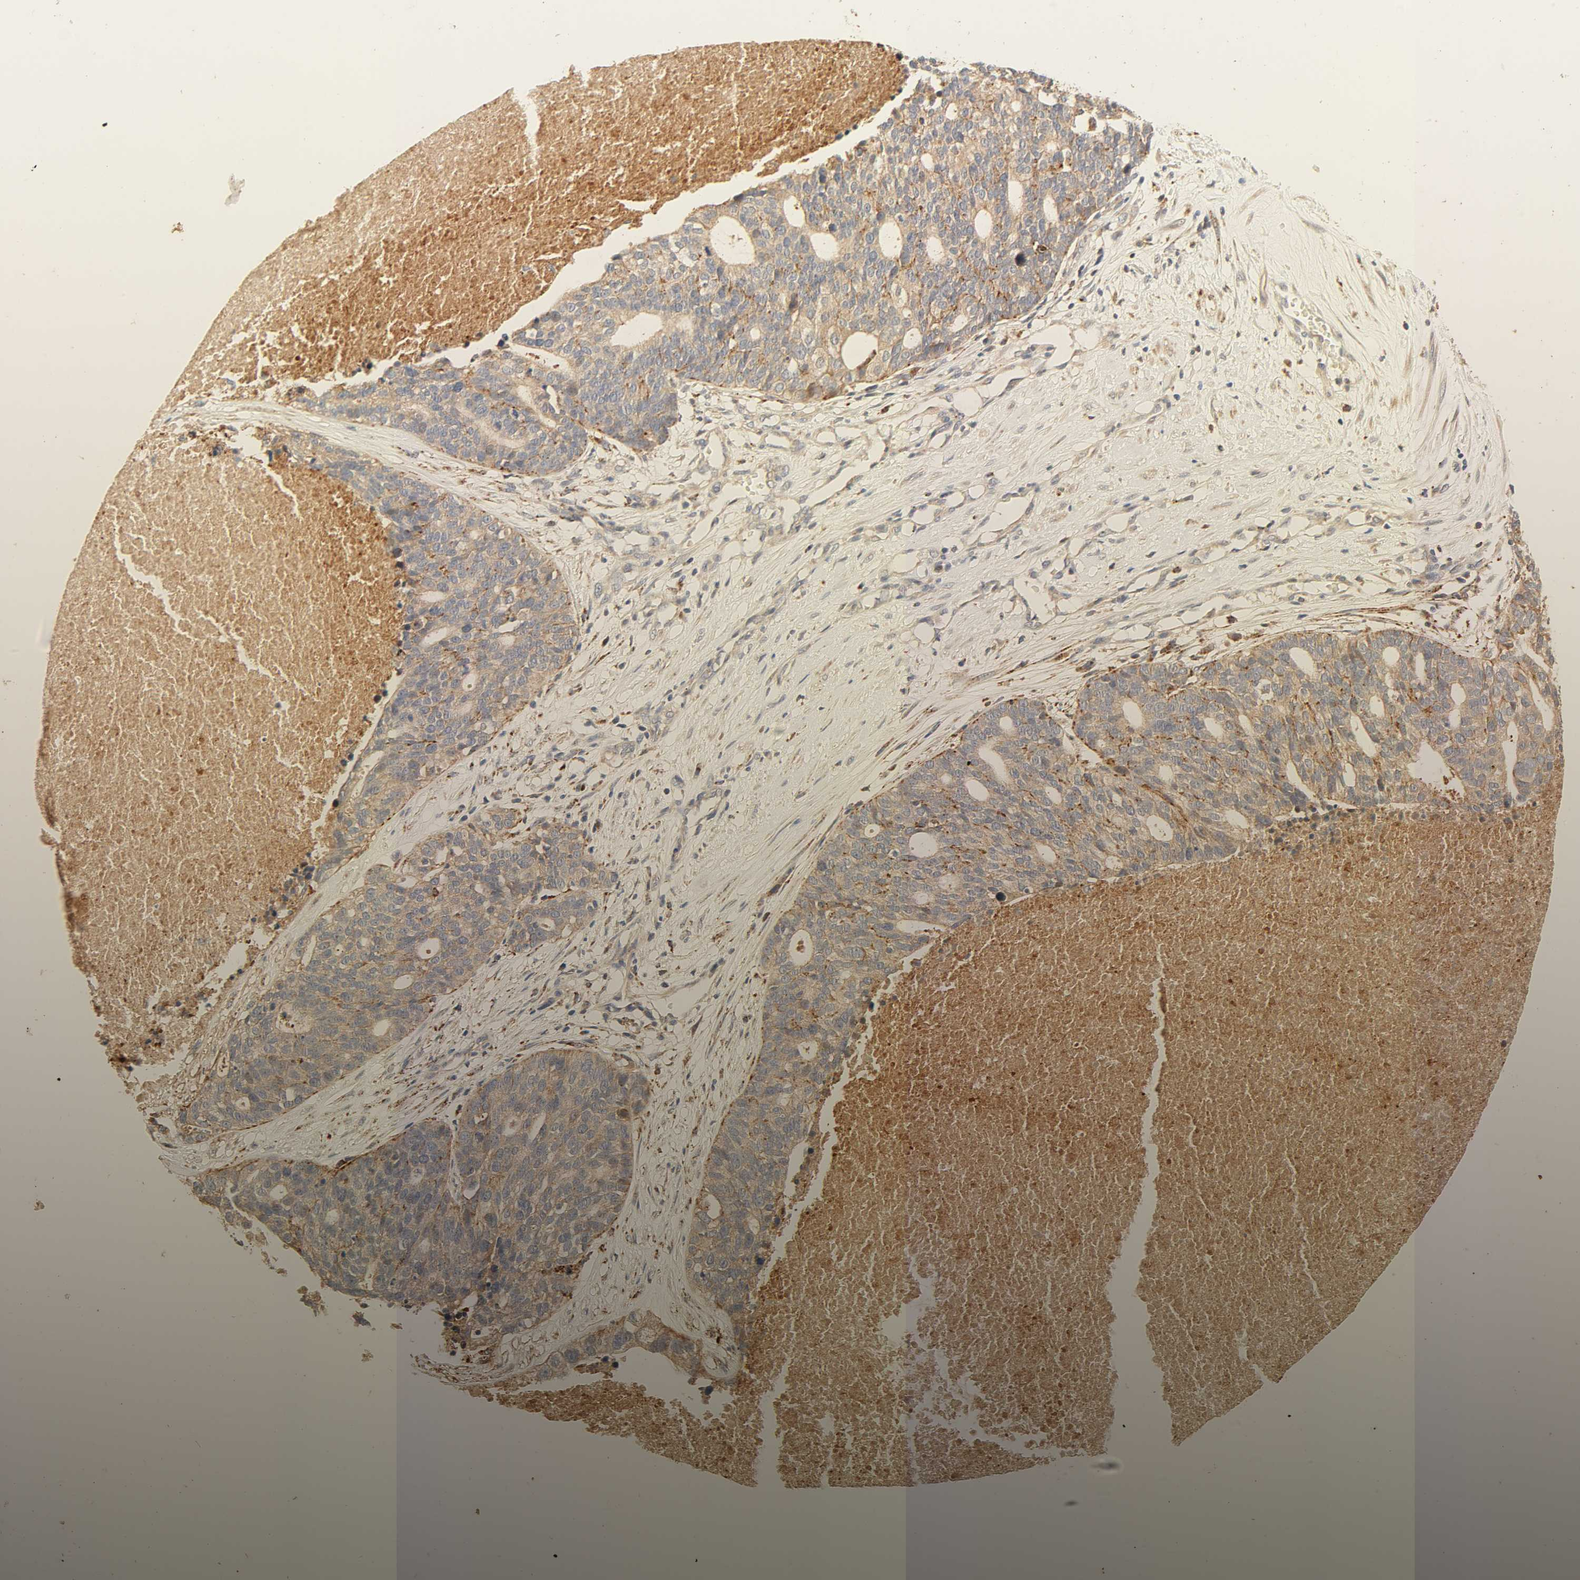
{"staining": {"intensity": "moderate", "quantity": ">75%", "location": "cytoplasmic/membranous"}, "tissue": "ovarian cancer", "cell_type": "Tumor cells", "image_type": "cancer", "snomed": [{"axis": "morphology", "description": "Cystadenocarcinoma, serous, NOS"}, {"axis": "topography", "description": "Ovary"}], "caption": "Moderate cytoplasmic/membranous expression for a protein is appreciated in approximately >75% of tumor cells of serous cystadenocarcinoma (ovarian) using IHC.", "gene": "MAPK6", "patient": {"sex": "female", "age": 59}}